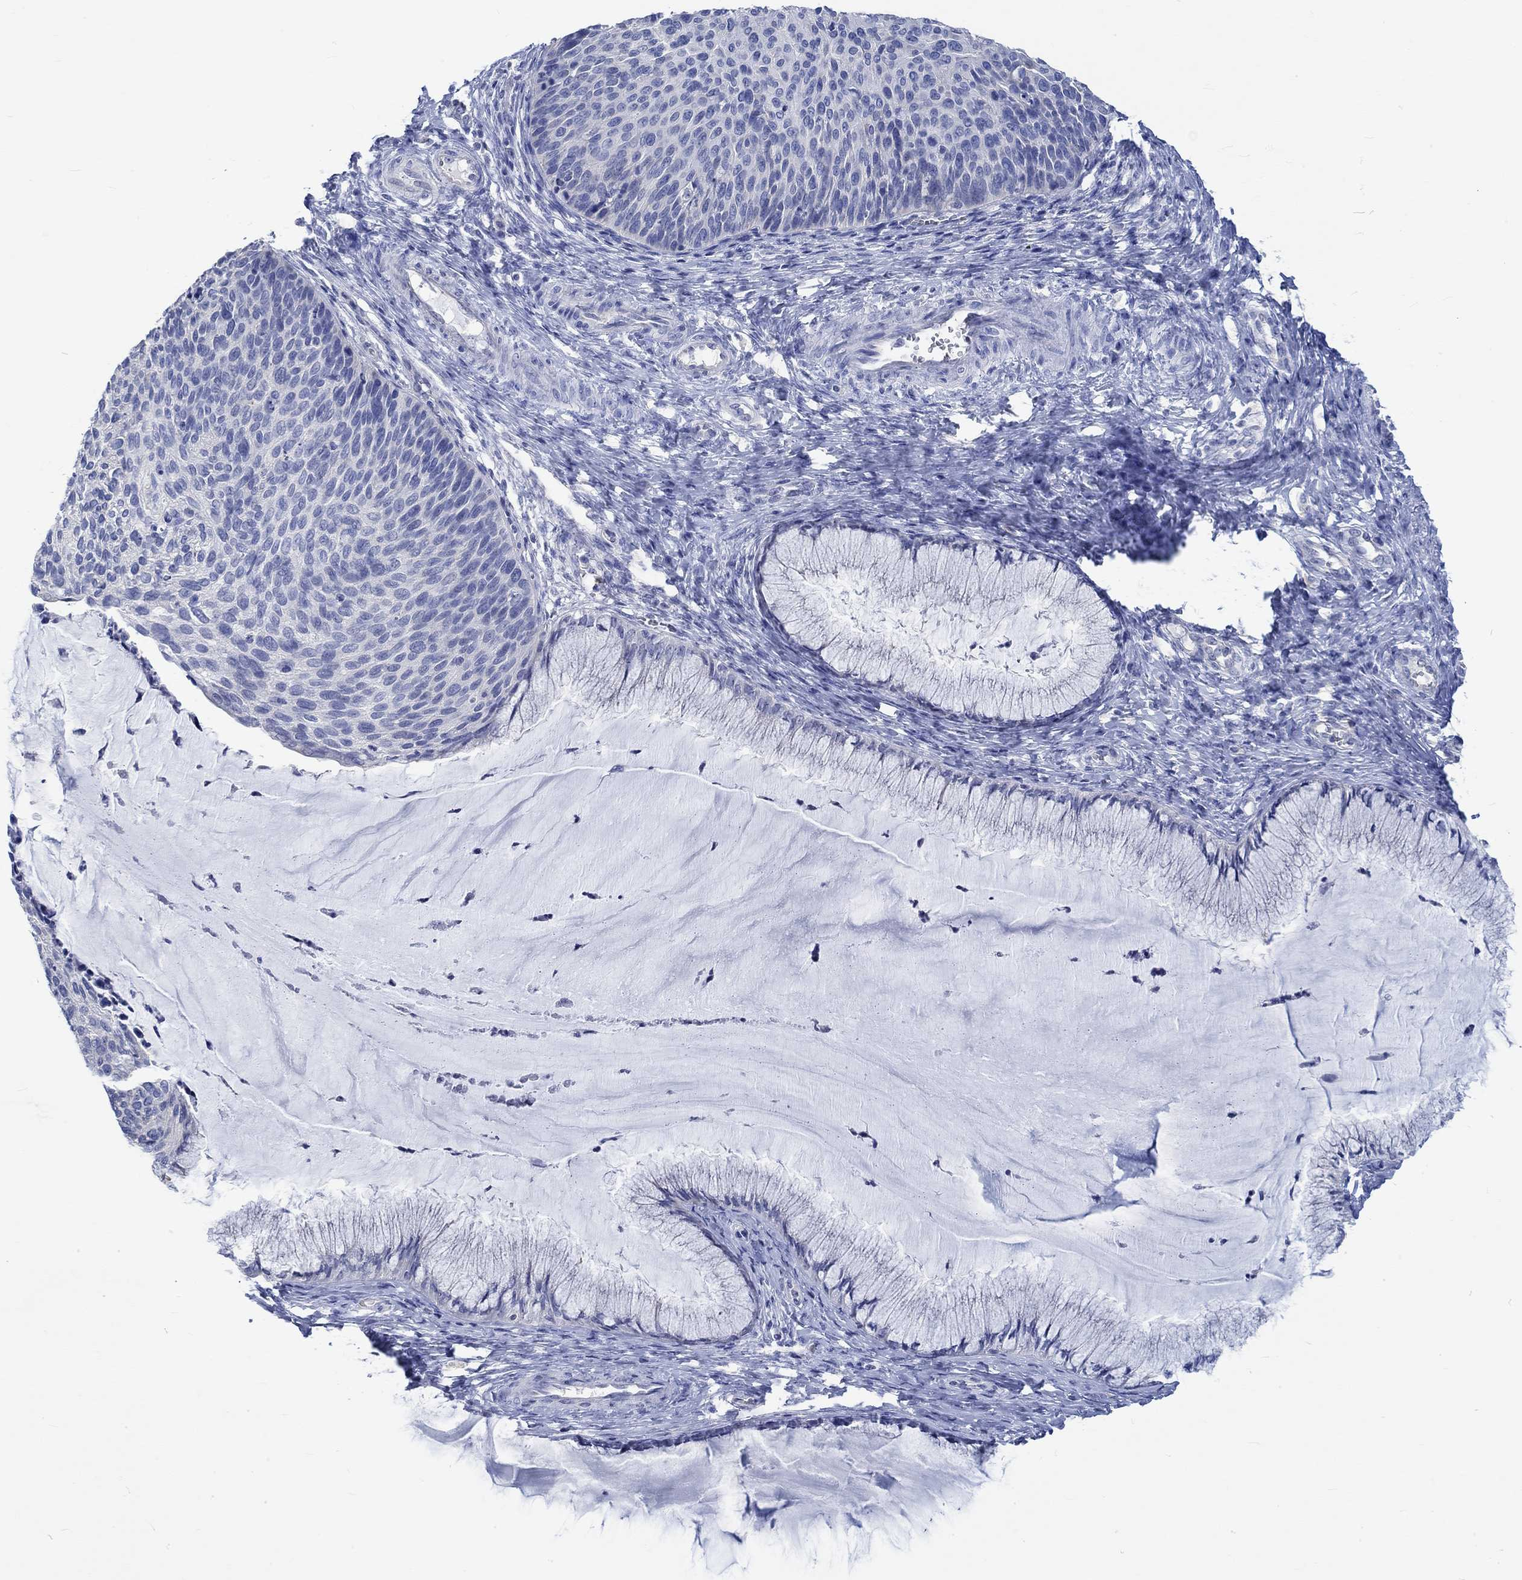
{"staining": {"intensity": "negative", "quantity": "none", "location": "none"}, "tissue": "cervical cancer", "cell_type": "Tumor cells", "image_type": "cancer", "snomed": [{"axis": "morphology", "description": "Squamous cell carcinoma, NOS"}, {"axis": "topography", "description": "Cervix"}], "caption": "High power microscopy micrograph of an IHC image of cervical cancer, revealing no significant expression in tumor cells. Nuclei are stained in blue.", "gene": "KCNA1", "patient": {"sex": "female", "age": 36}}